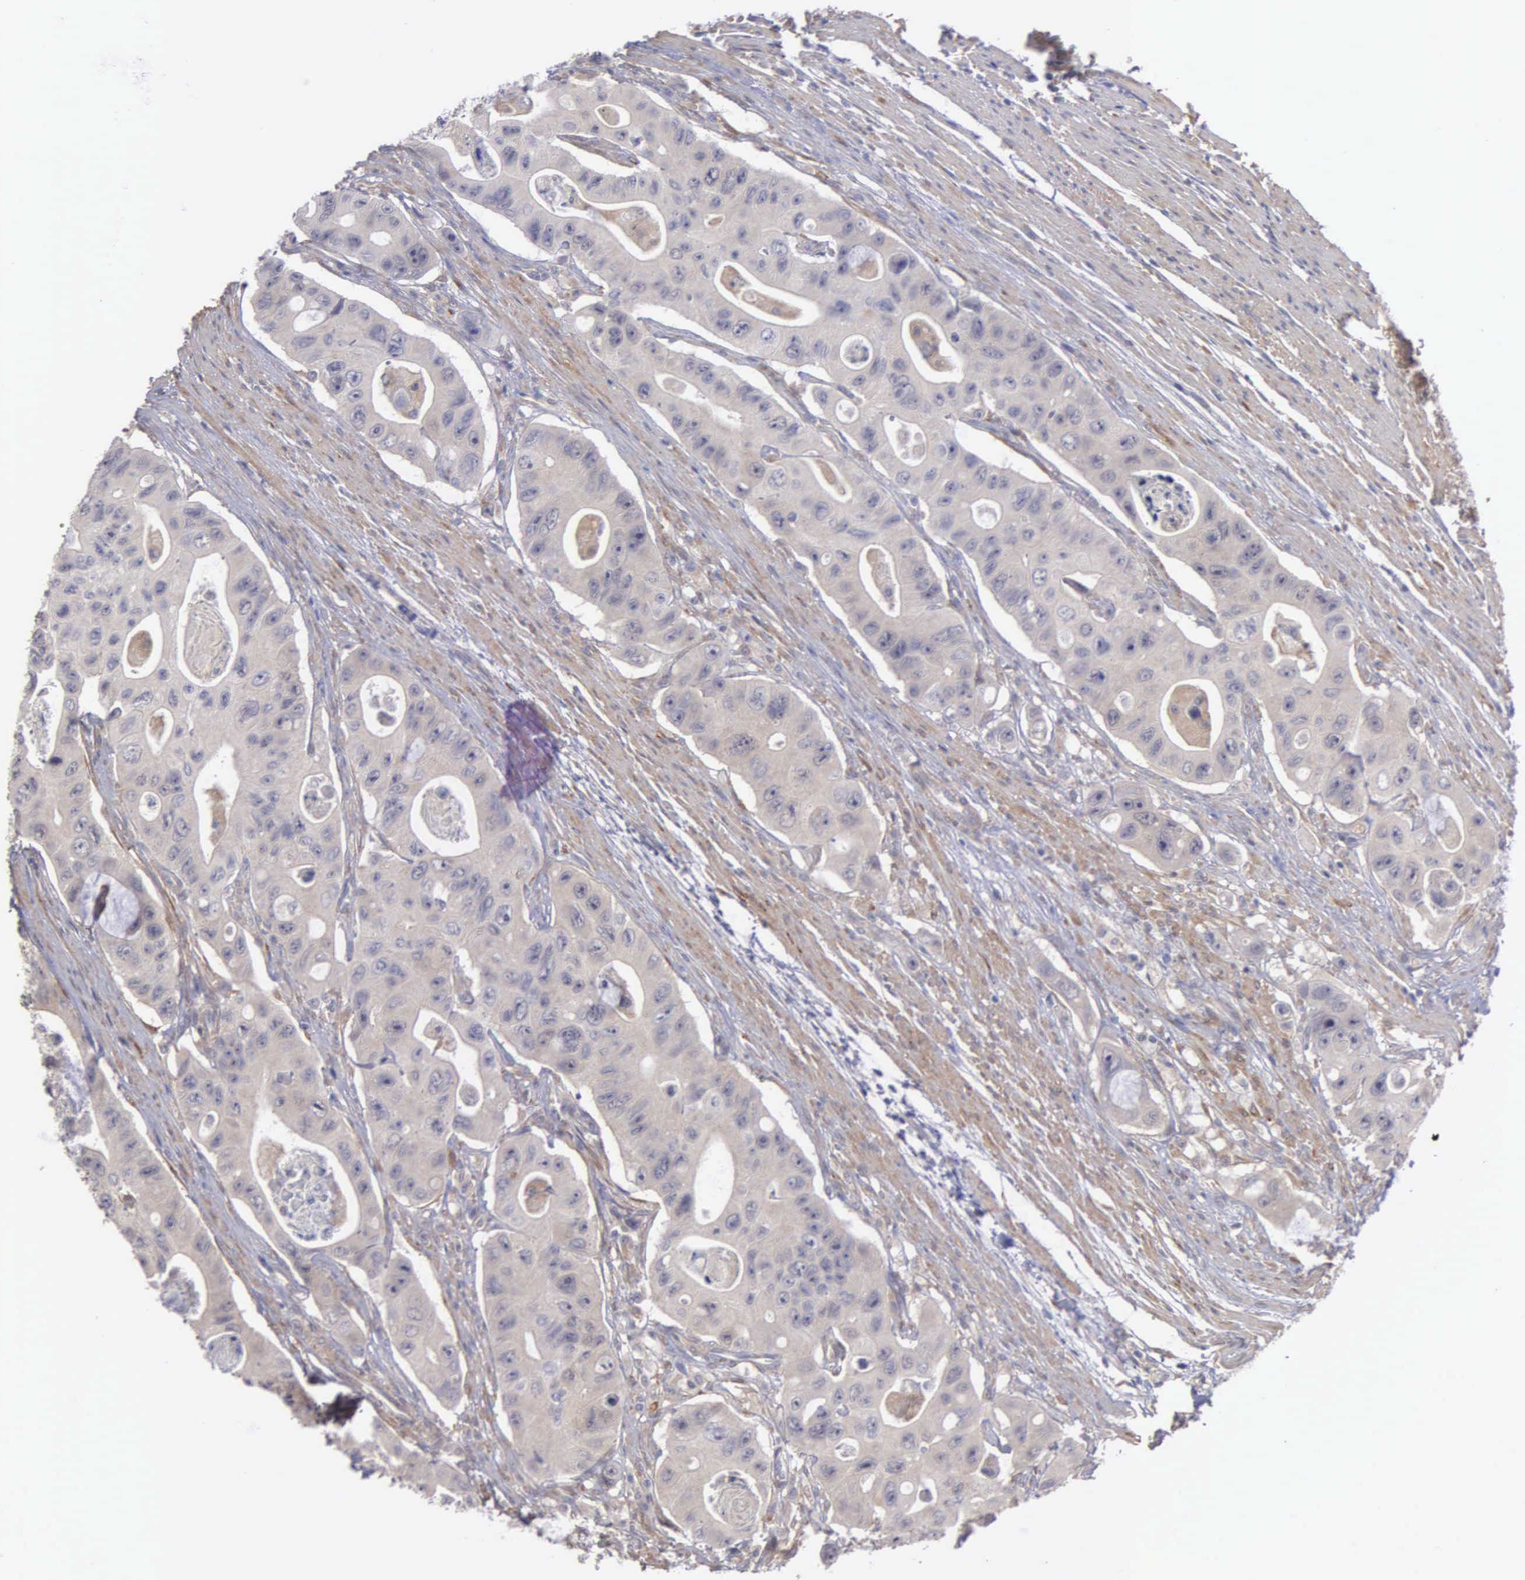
{"staining": {"intensity": "negative", "quantity": "none", "location": "none"}, "tissue": "colorectal cancer", "cell_type": "Tumor cells", "image_type": "cancer", "snomed": [{"axis": "morphology", "description": "Adenocarcinoma, NOS"}, {"axis": "topography", "description": "Colon"}], "caption": "A high-resolution micrograph shows immunohistochemistry staining of colorectal adenocarcinoma, which reveals no significant staining in tumor cells.", "gene": "RTL10", "patient": {"sex": "female", "age": 46}}